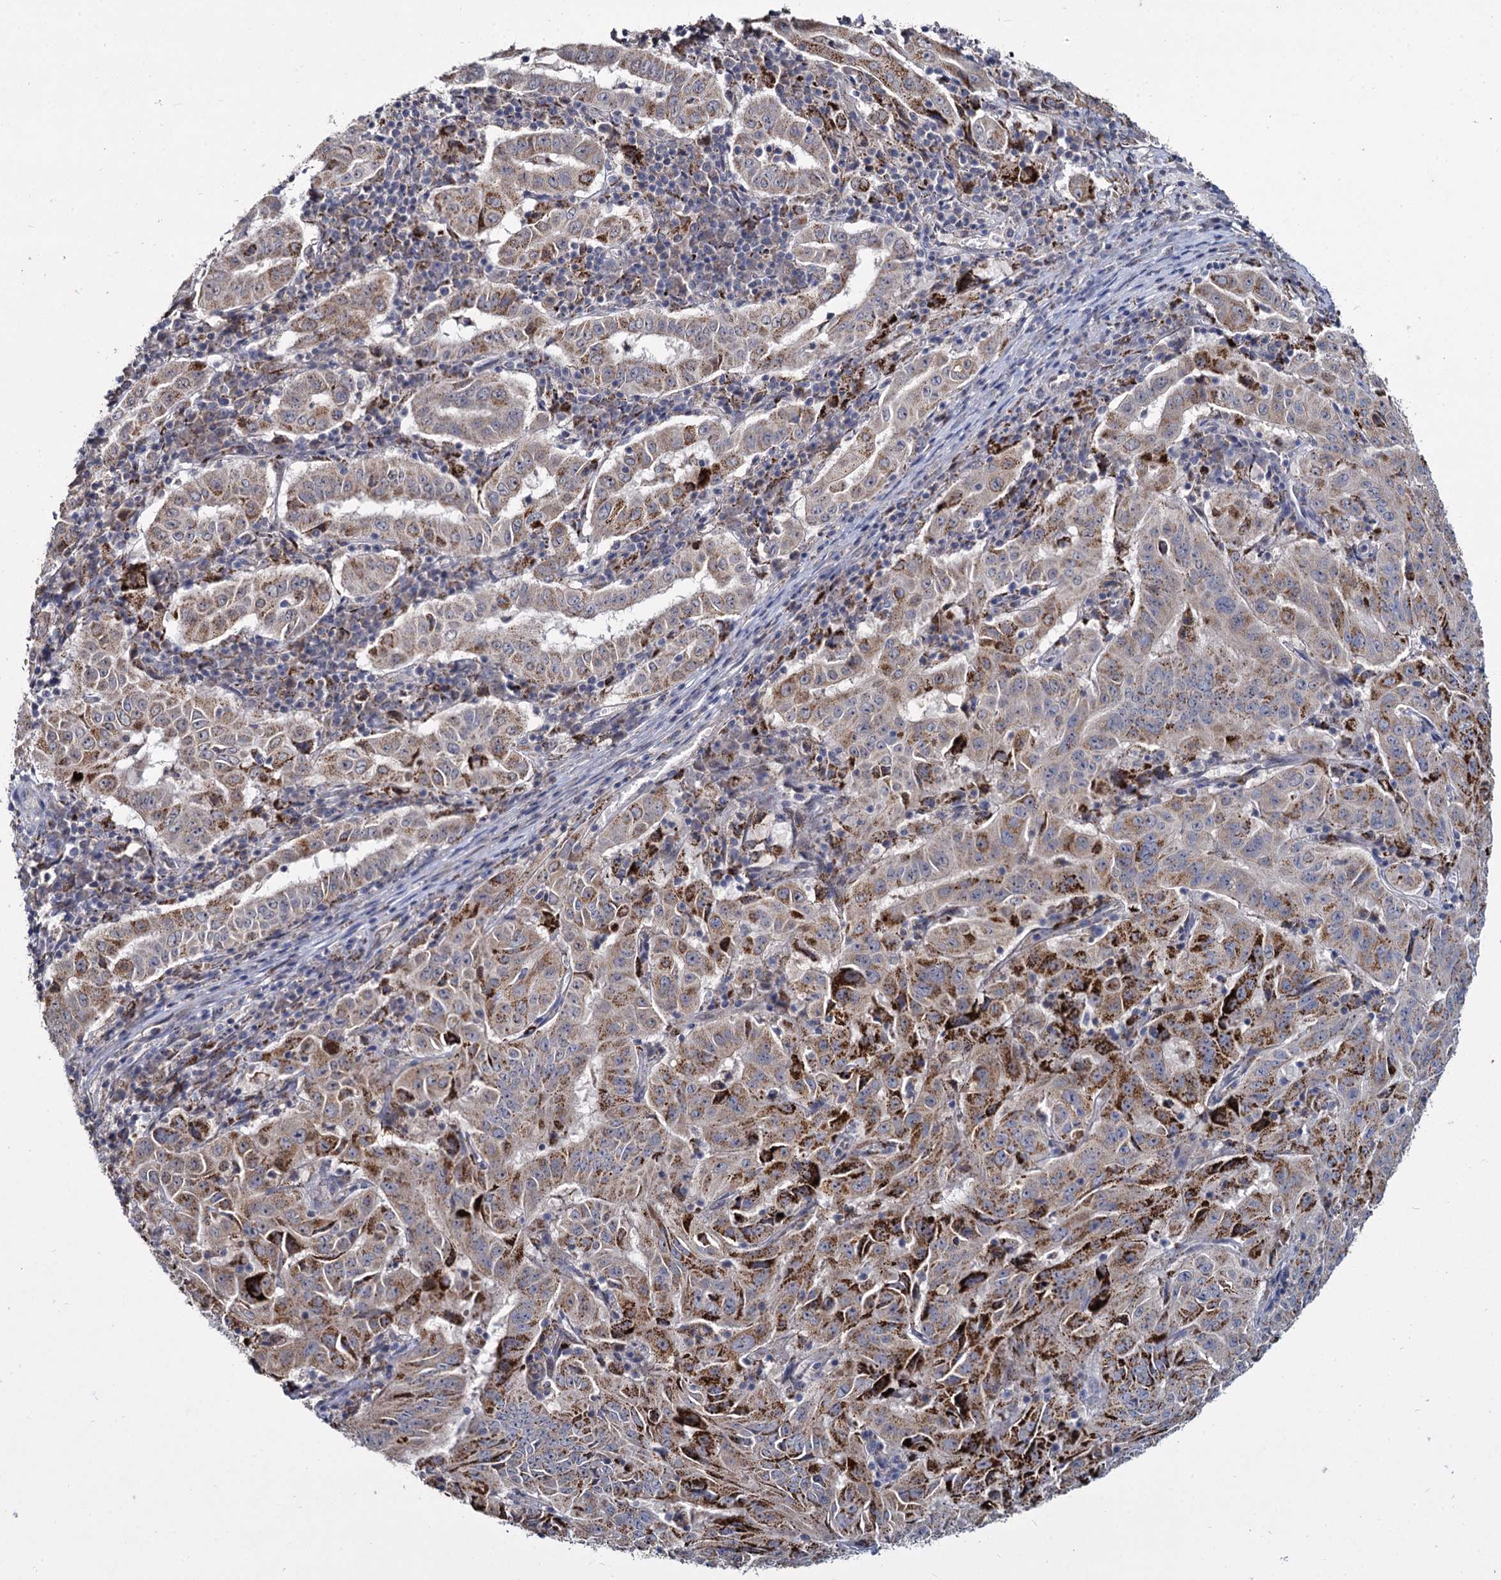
{"staining": {"intensity": "moderate", "quantity": ">75%", "location": "cytoplasmic/membranous"}, "tissue": "pancreatic cancer", "cell_type": "Tumor cells", "image_type": "cancer", "snomed": [{"axis": "morphology", "description": "Adenocarcinoma, NOS"}, {"axis": "topography", "description": "Pancreas"}], "caption": "This histopathology image displays immunohistochemistry (IHC) staining of pancreatic adenocarcinoma, with medium moderate cytoplasmic/membranous expression in approximately >75% of tumor cells.", "gene": "RPUSD4", "patient": {"sex": "male", "age": 63}}